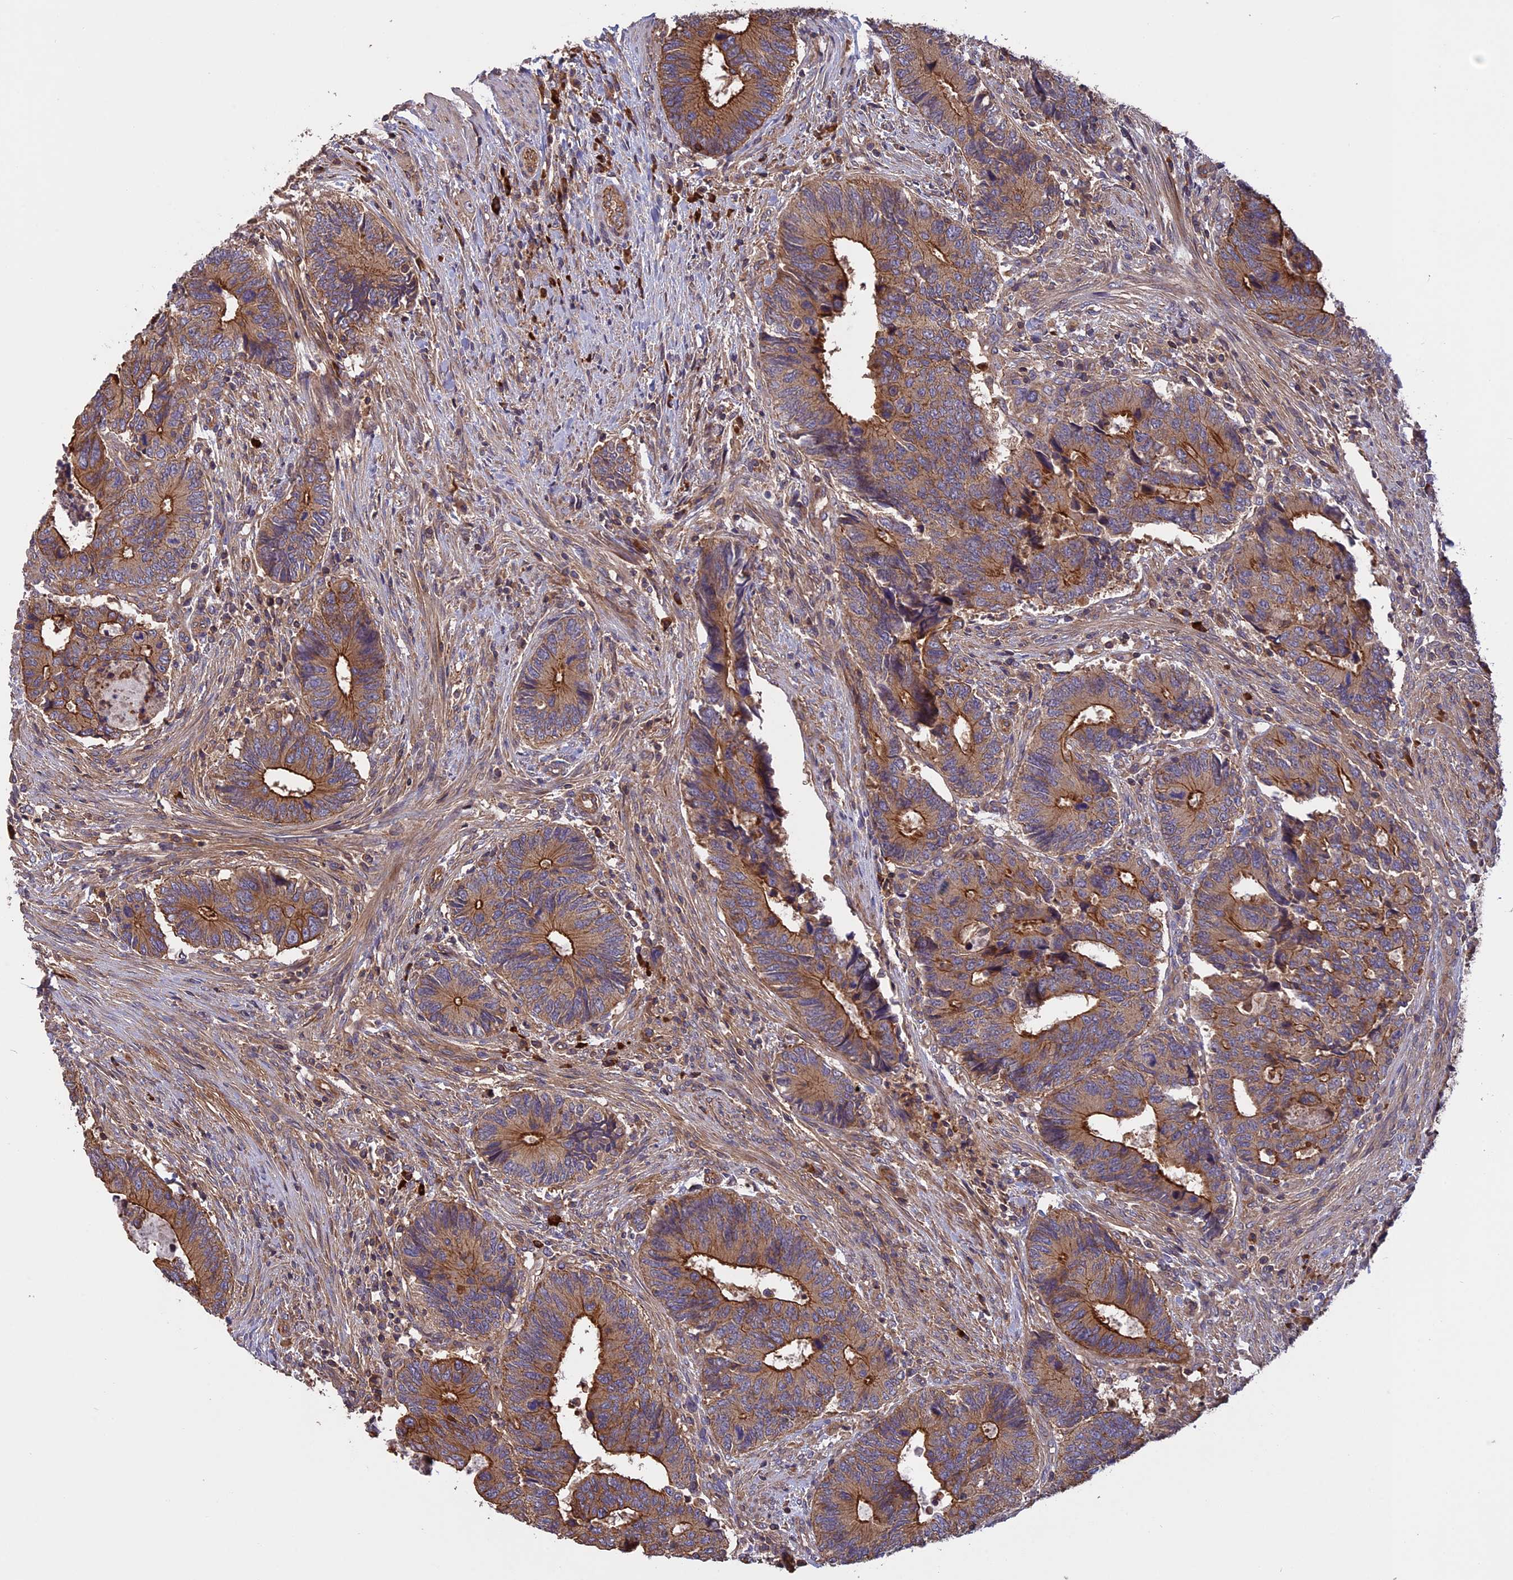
{"staining": {"intensity": "moderate", "quantity": ">75%", "location": "cytoplasmic/membranous"}, "tissue": "colorectal cancer", "cell_type": "Tumor cells", "image_type": "cancer", "snomed": [{"axis": "morphology", "description": "Adenocarcinoma, NOS"}, {"axis": "topography", "description": "Colon"}], "caption": "IHC staining of colorectal adenocarcinoma, which demonstrates medium levels of moderate cytoplasmic/membranous staining in about >75% of tumor cells indicating moderate cytoplasmic/membranous protein staining. The staining was performed using DAB (3,3'-diaminobenzidine) (brown) for protein detection and nuclei were counterstained in hematoxylin (blue).", "gene": "GAS8", "patient": {"sex": "male", "age": 87}}